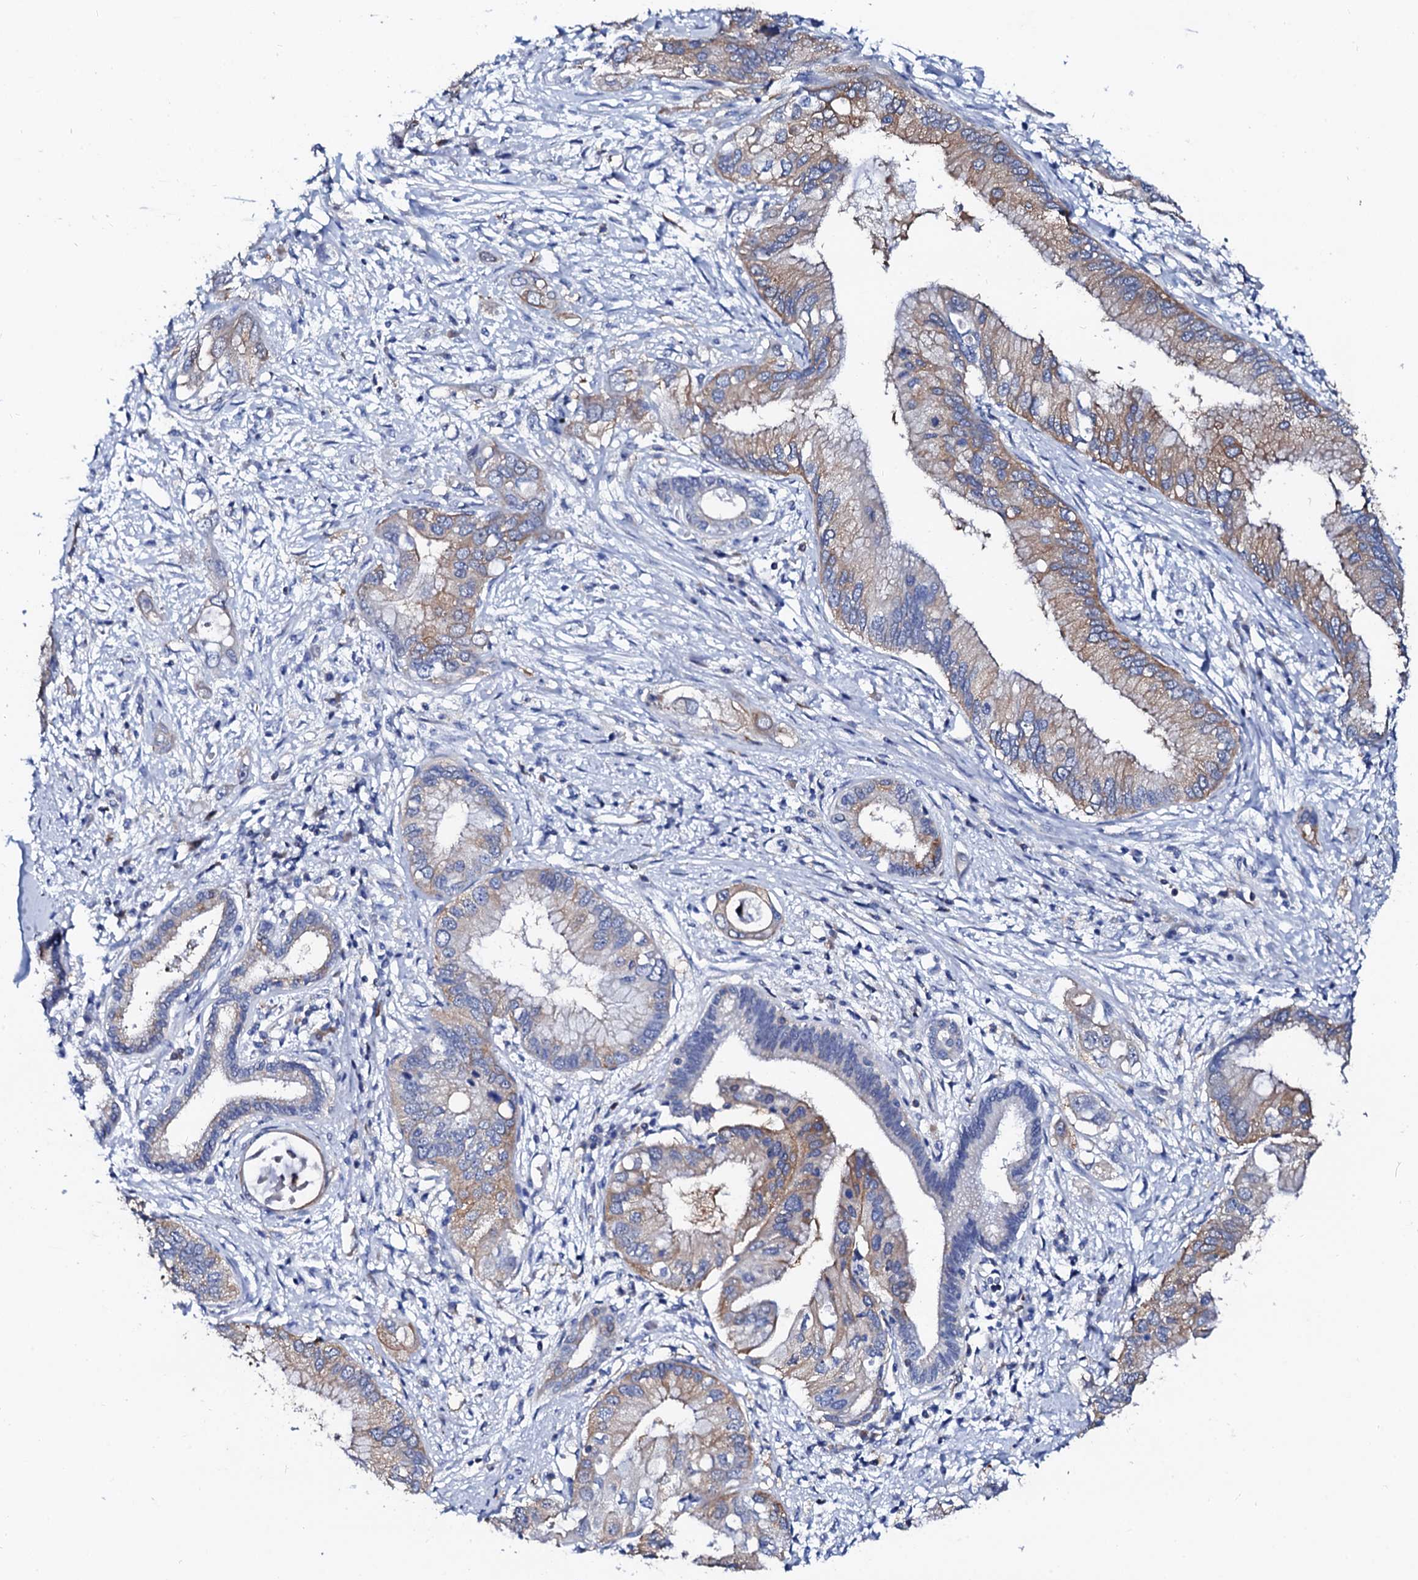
{"staining": {"intensity": "moderate", "quantity": ">75%", "location": "cytoplasmic/membranous"}, "tissue": "pancreatic cancer", "cell_type": "Tumor cells", "image_type": "cancer", "snomed": [{"axis": "morphology", "description": "Inflammation, NOS"}, {"axis": "morphology", "description": "Adenocarcinoma, NOS"}, {"axis": "topography", "description": "Pancreas"}], "caption": "Tumor cells display medium levels of moderate cytoplasmic/membranous staining in approximately >75% of cells in human pancreatic cancer.", "gene": "GLB1L3", "patient": {"sex": "female", "age": 56}}